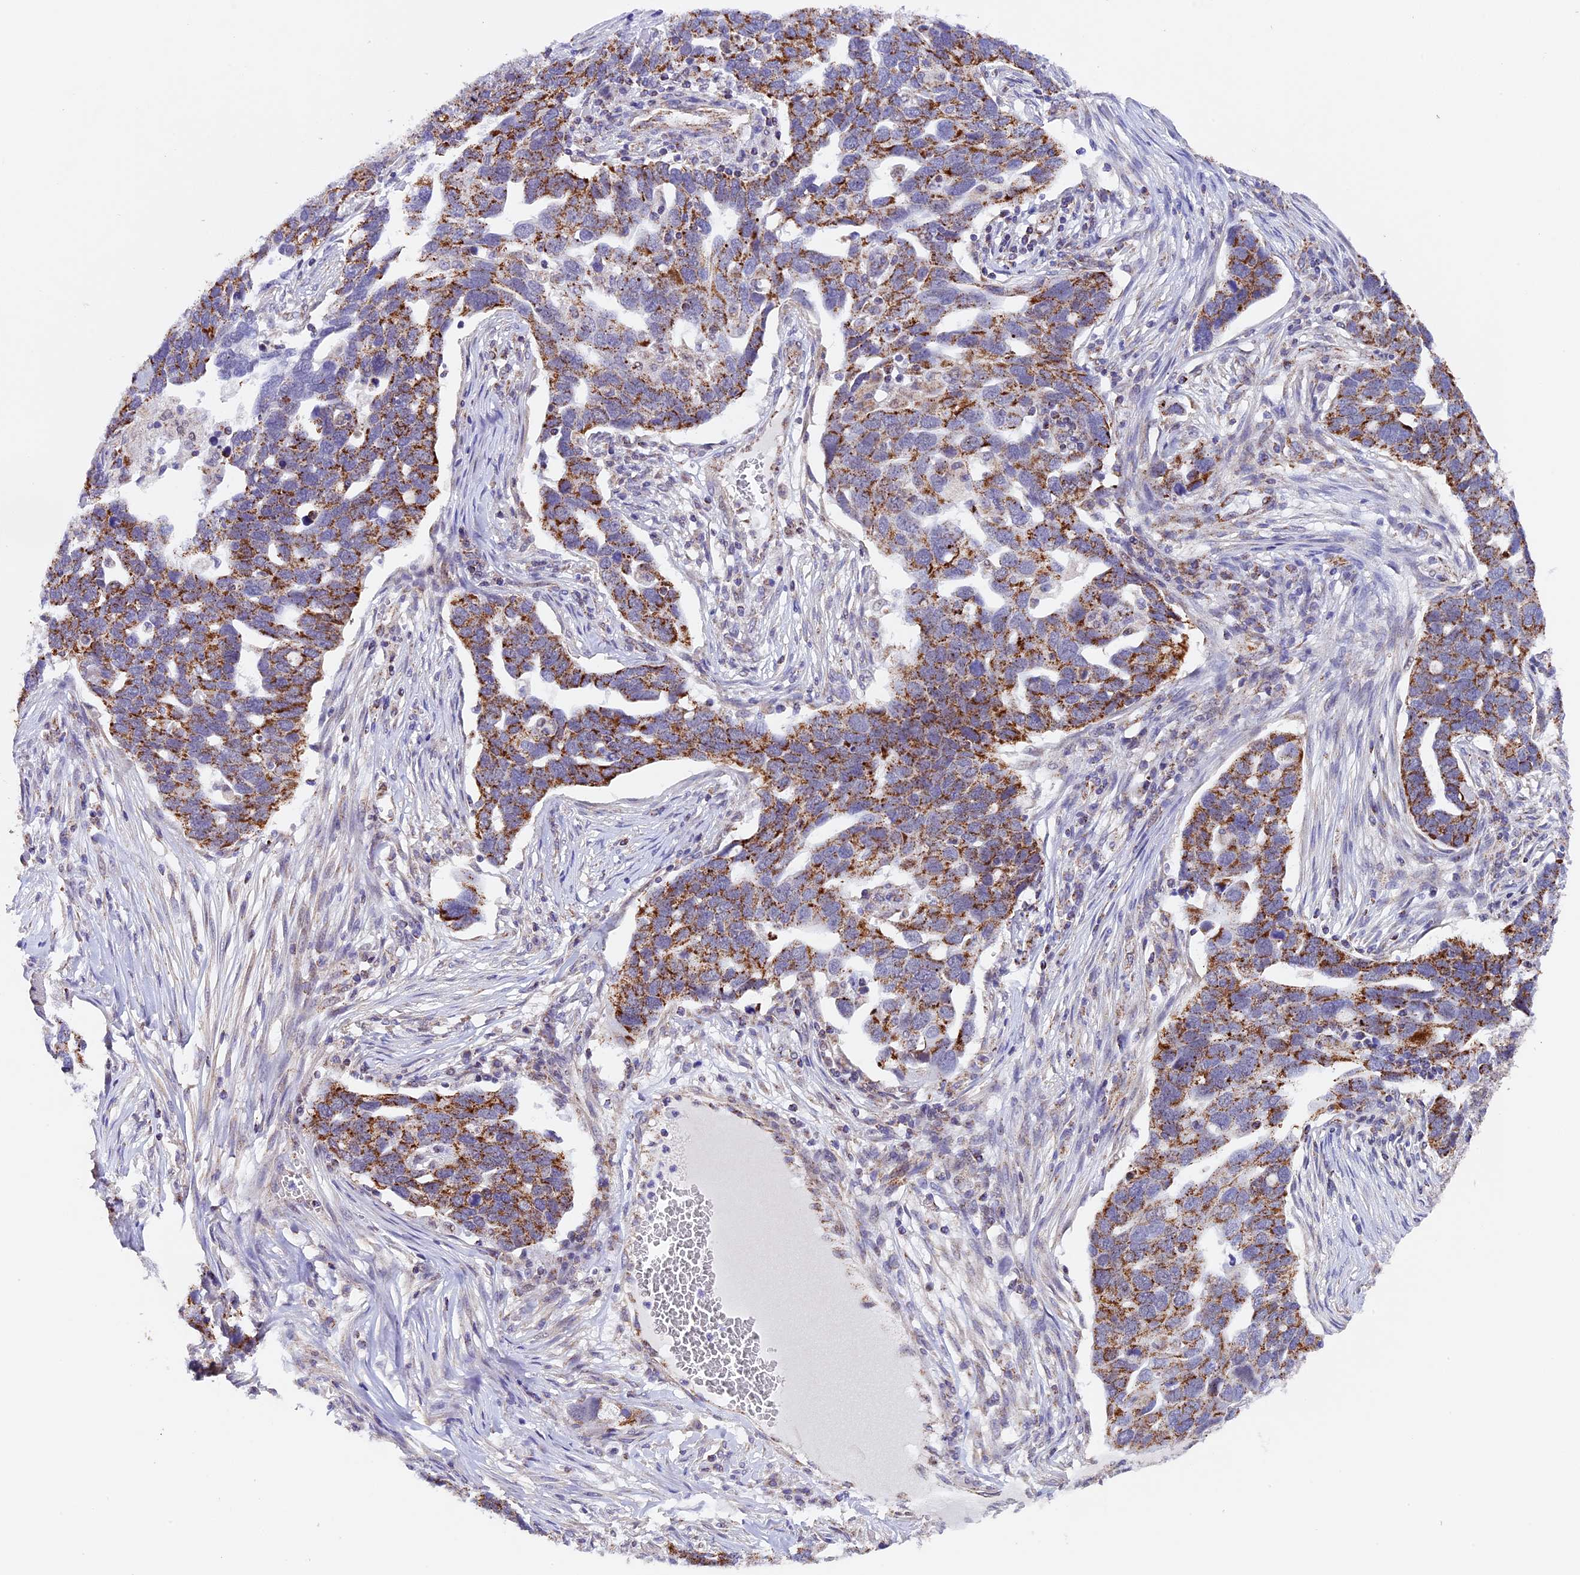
{"staining": {"intensity": "moderate", "quantity": ">75%", "location": "cytoplasmic/membranous"}, "tissue": "ovarian cancer", "cell_type": "Tumor cells", "image_type": "cancer", "snomed": [{"axis": "morphology", "description": "Cystadenocarcinoma, serous, NOS"}, {"axis": "topography", "description": "Ovary"}], "caption": "Serous cystadenocarcinoma (ovarian) stained with IHC displays moderate cytoplasmic/membranous expression in approximately >75% of tumor cells. (DAB (3,3'-diaminobenzidine) IHC, brown staining for protein, blue staining for nuclei).", "gene": "TFAM", "patient": {"sex": "female", "age": 54}}